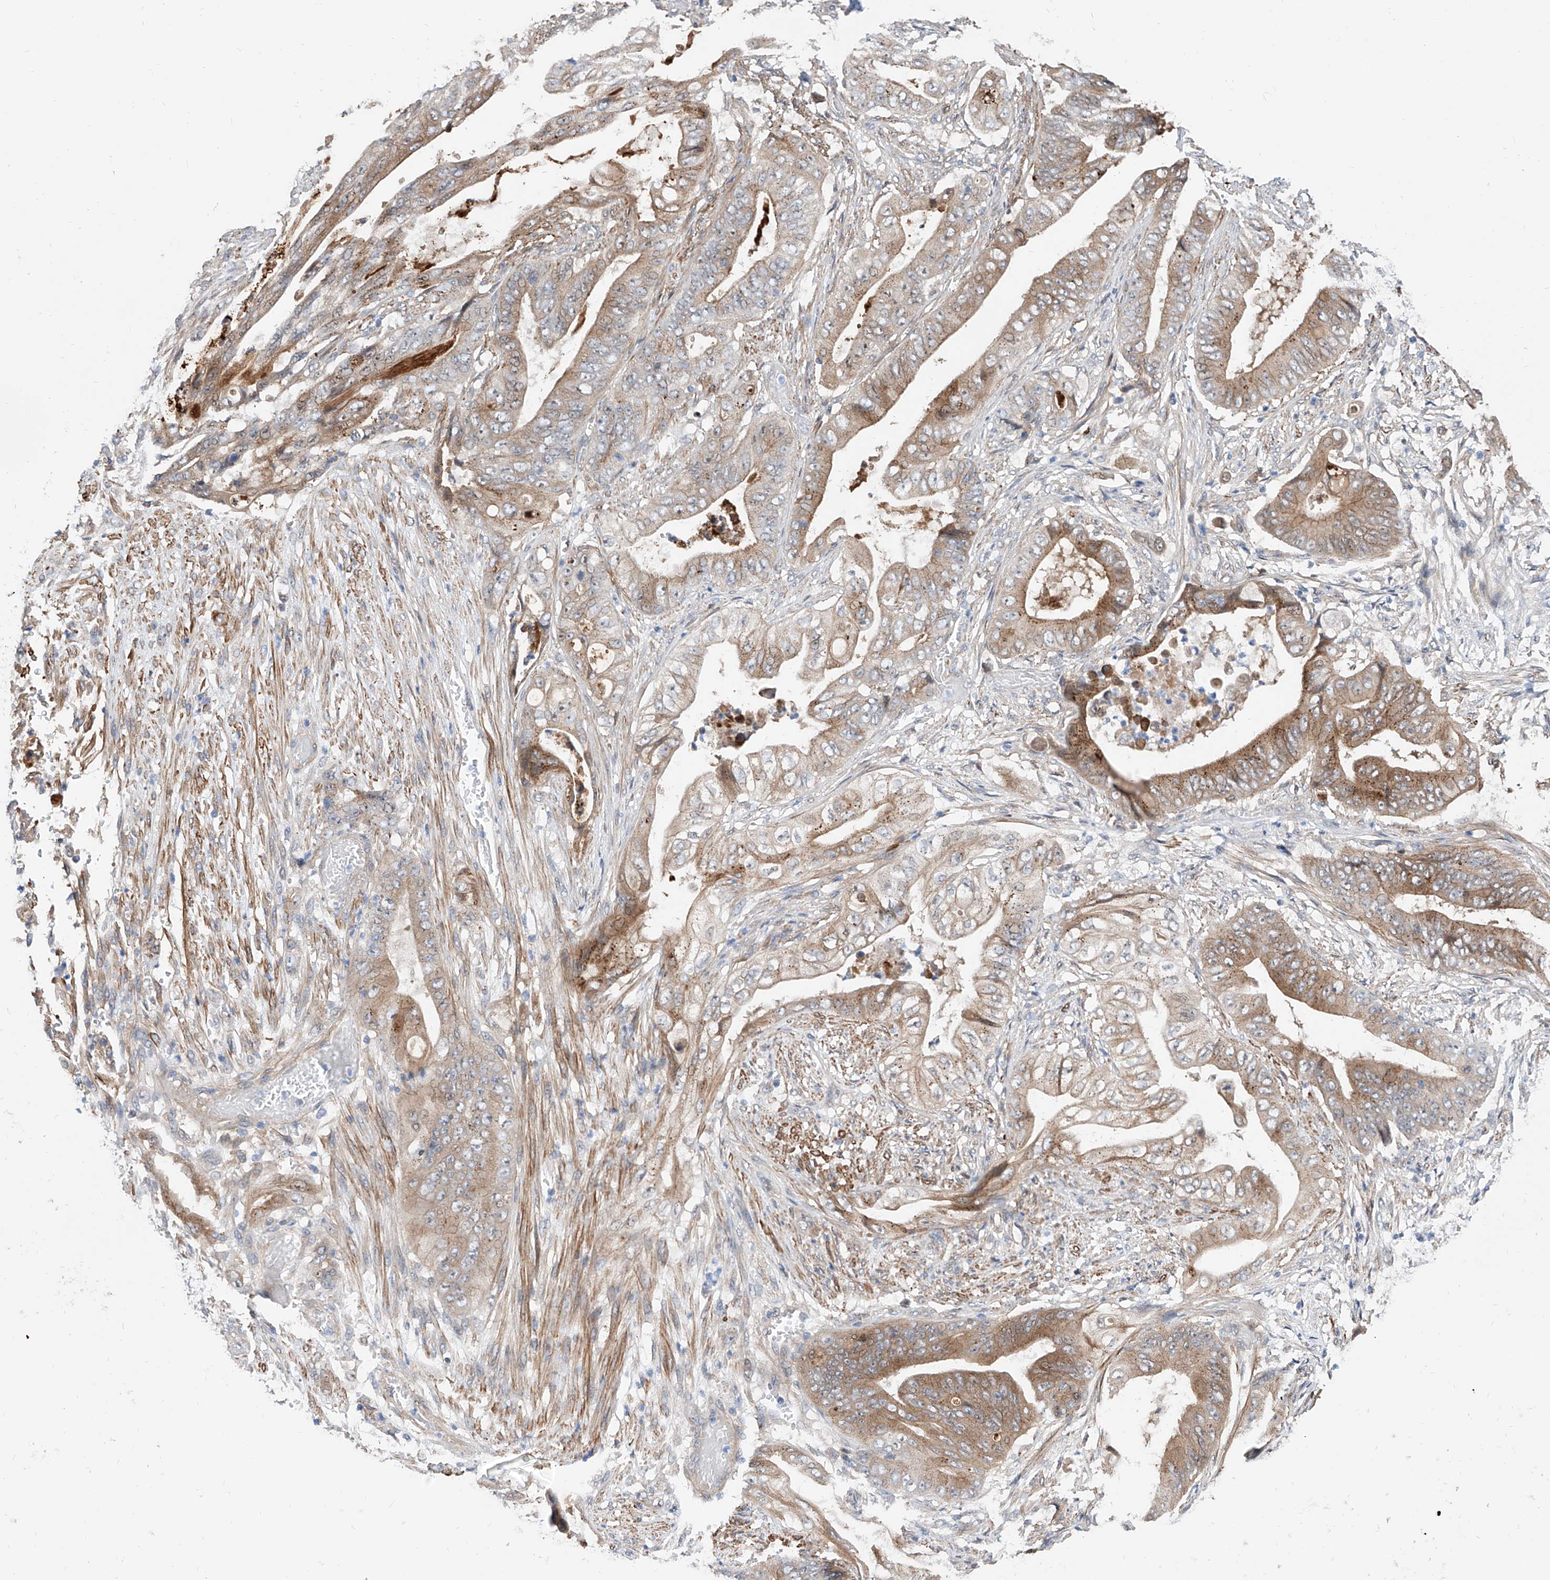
{"staining": {"intensity": "moderate", "quantity": ">75%", "location": "cytoplasmic/membranous"}, "tissue": "stomach cancer", "cell_type": "Tumor cells", "image_type": "cancer", "snomed": [{"axis": "morphology", "description": "Adenocarcinoma, NOS"}, {"axis": "topography", "description": "Stomach"}], "caption": "The micrograph reveals staining of adenocarcinoma (stomach), revealing moderate cytoplasmic/membranous protein staining (brown color) within tumor cells.", "gene": "MAGEE2", "patient": {"sex": "female", "age": 73}}